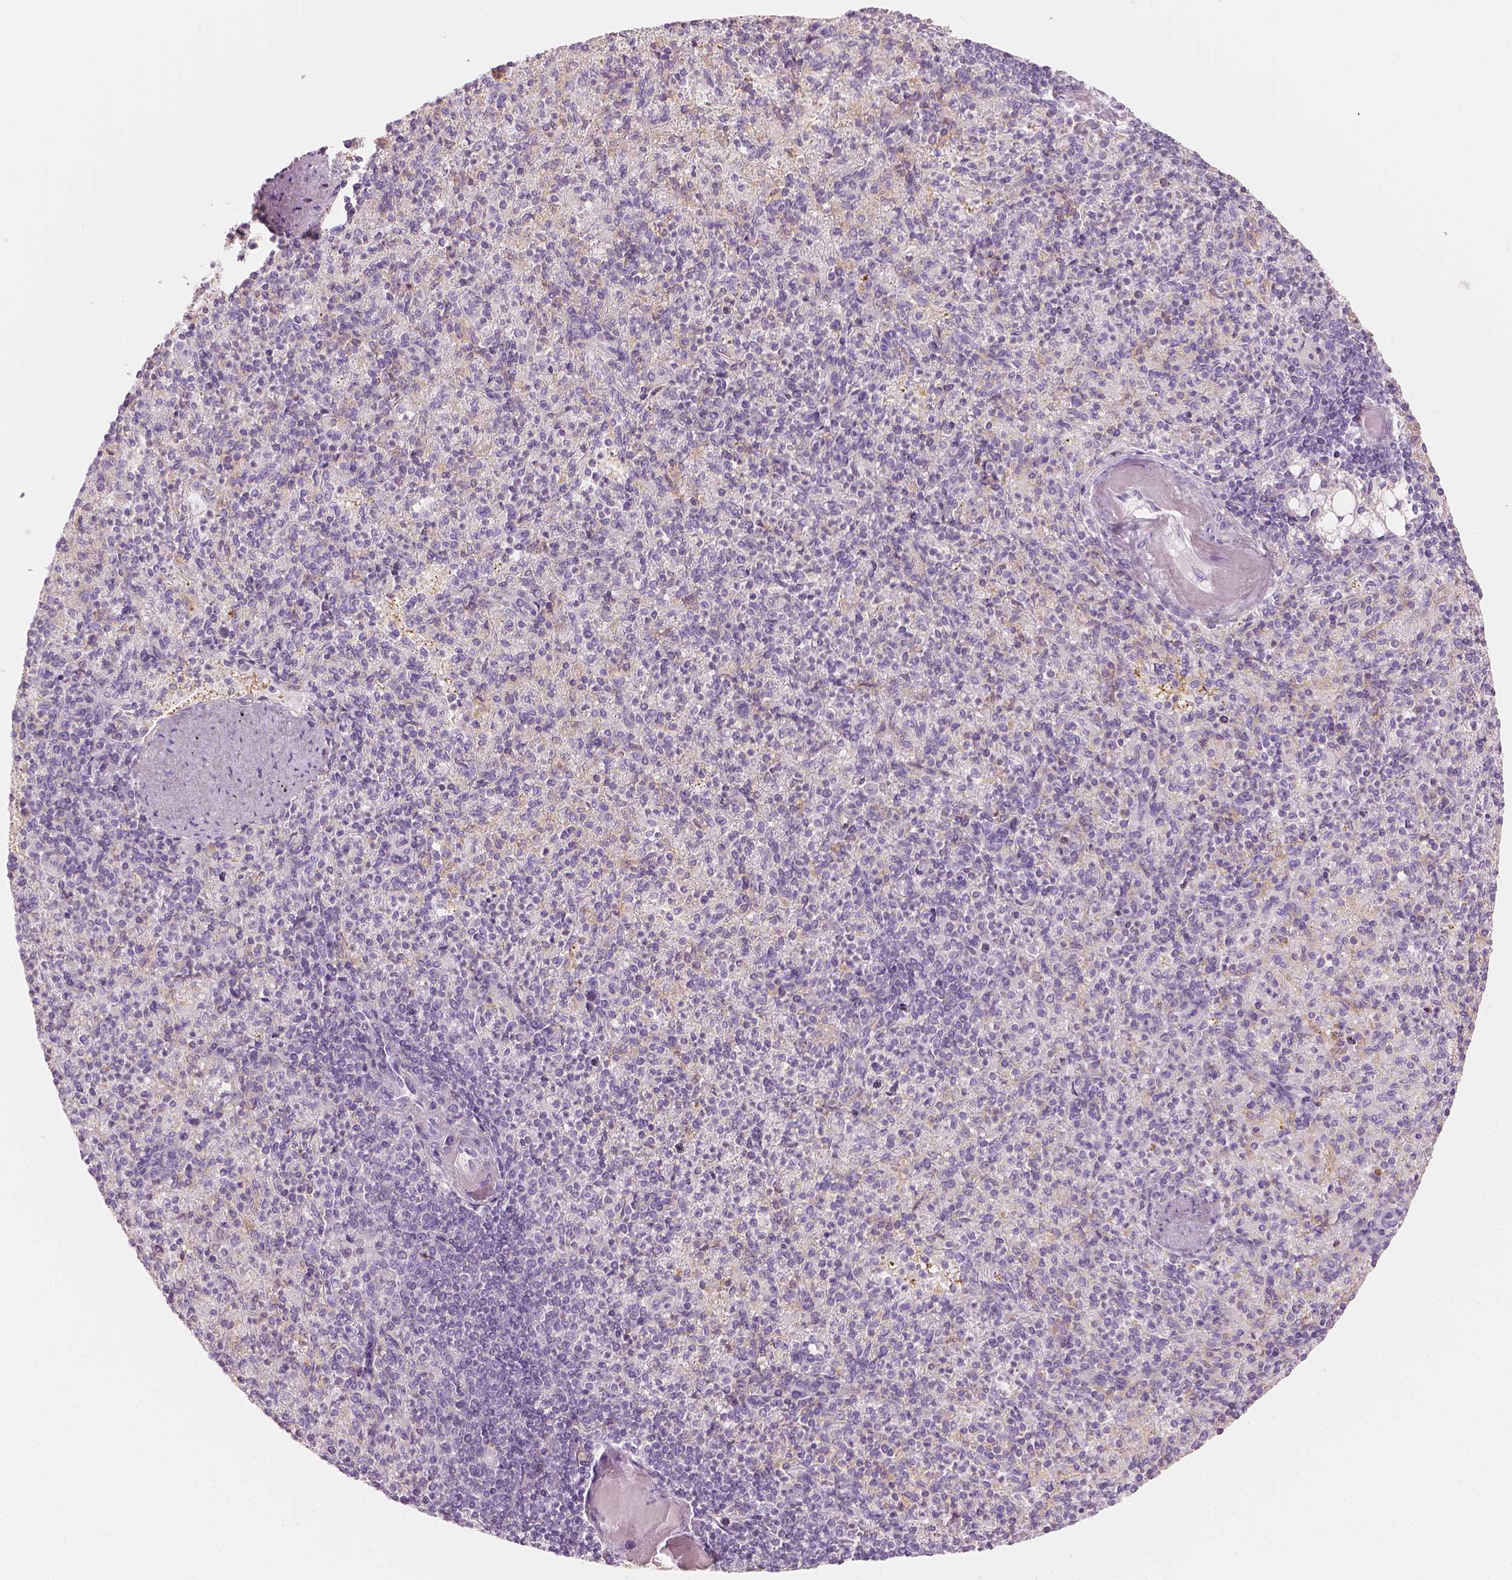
{"staining": {"intensity": "negative", "quantity": "none", "location": "none"}, "tissue": "spleen", "cell_type": "Cells in red pulp", "image_type": "normal", "snomed": [{"axis": "morphology", "description": "Normal tissue, NOS"}, {"axis": "topography", "description": "Spleen"}], "caption": "This is an immunohistochemistry photomicrograph of normal human spleen. There is no staining in cells in red pulp.", "gene": "SHMT1", "patient": {"sex": "female", "age": 74}}